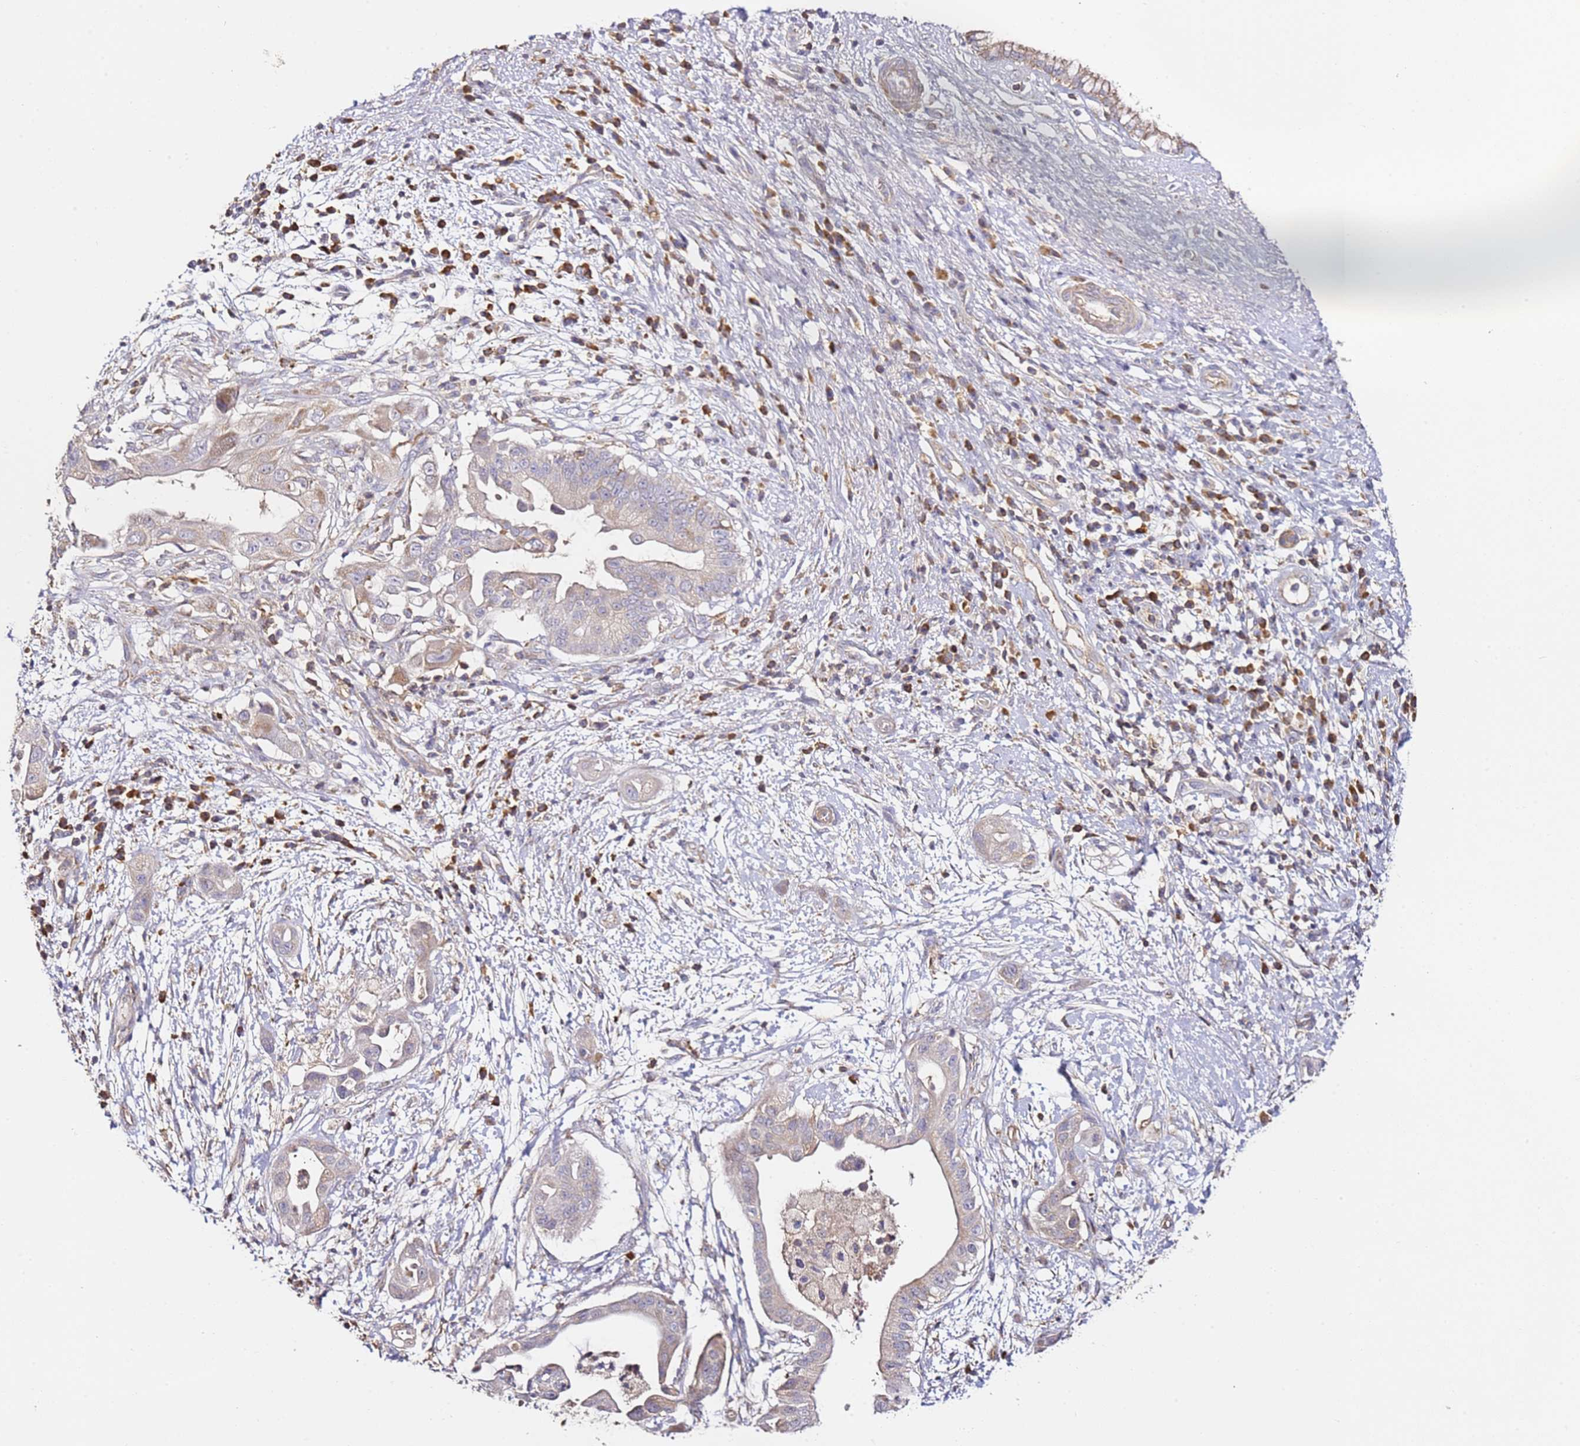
{"staining": {"intensity": "negative", "quantity": "none", "location": "none"}, "tissue": "pancreatic cancer", "cell_type": "Tumor cells", "image_type": "cancer", "snomed": [{"axis": "morphology", "description": "Adenocarcinoma, NOS"}, {"axis": "topography", "description": "Pancreas"}], "caption": "Protein analysis of pancreatic cancer reveals no significant staining in tumor cells.", "gene": "OR2B11", "patient": {"sex": "male", "age": 68}}